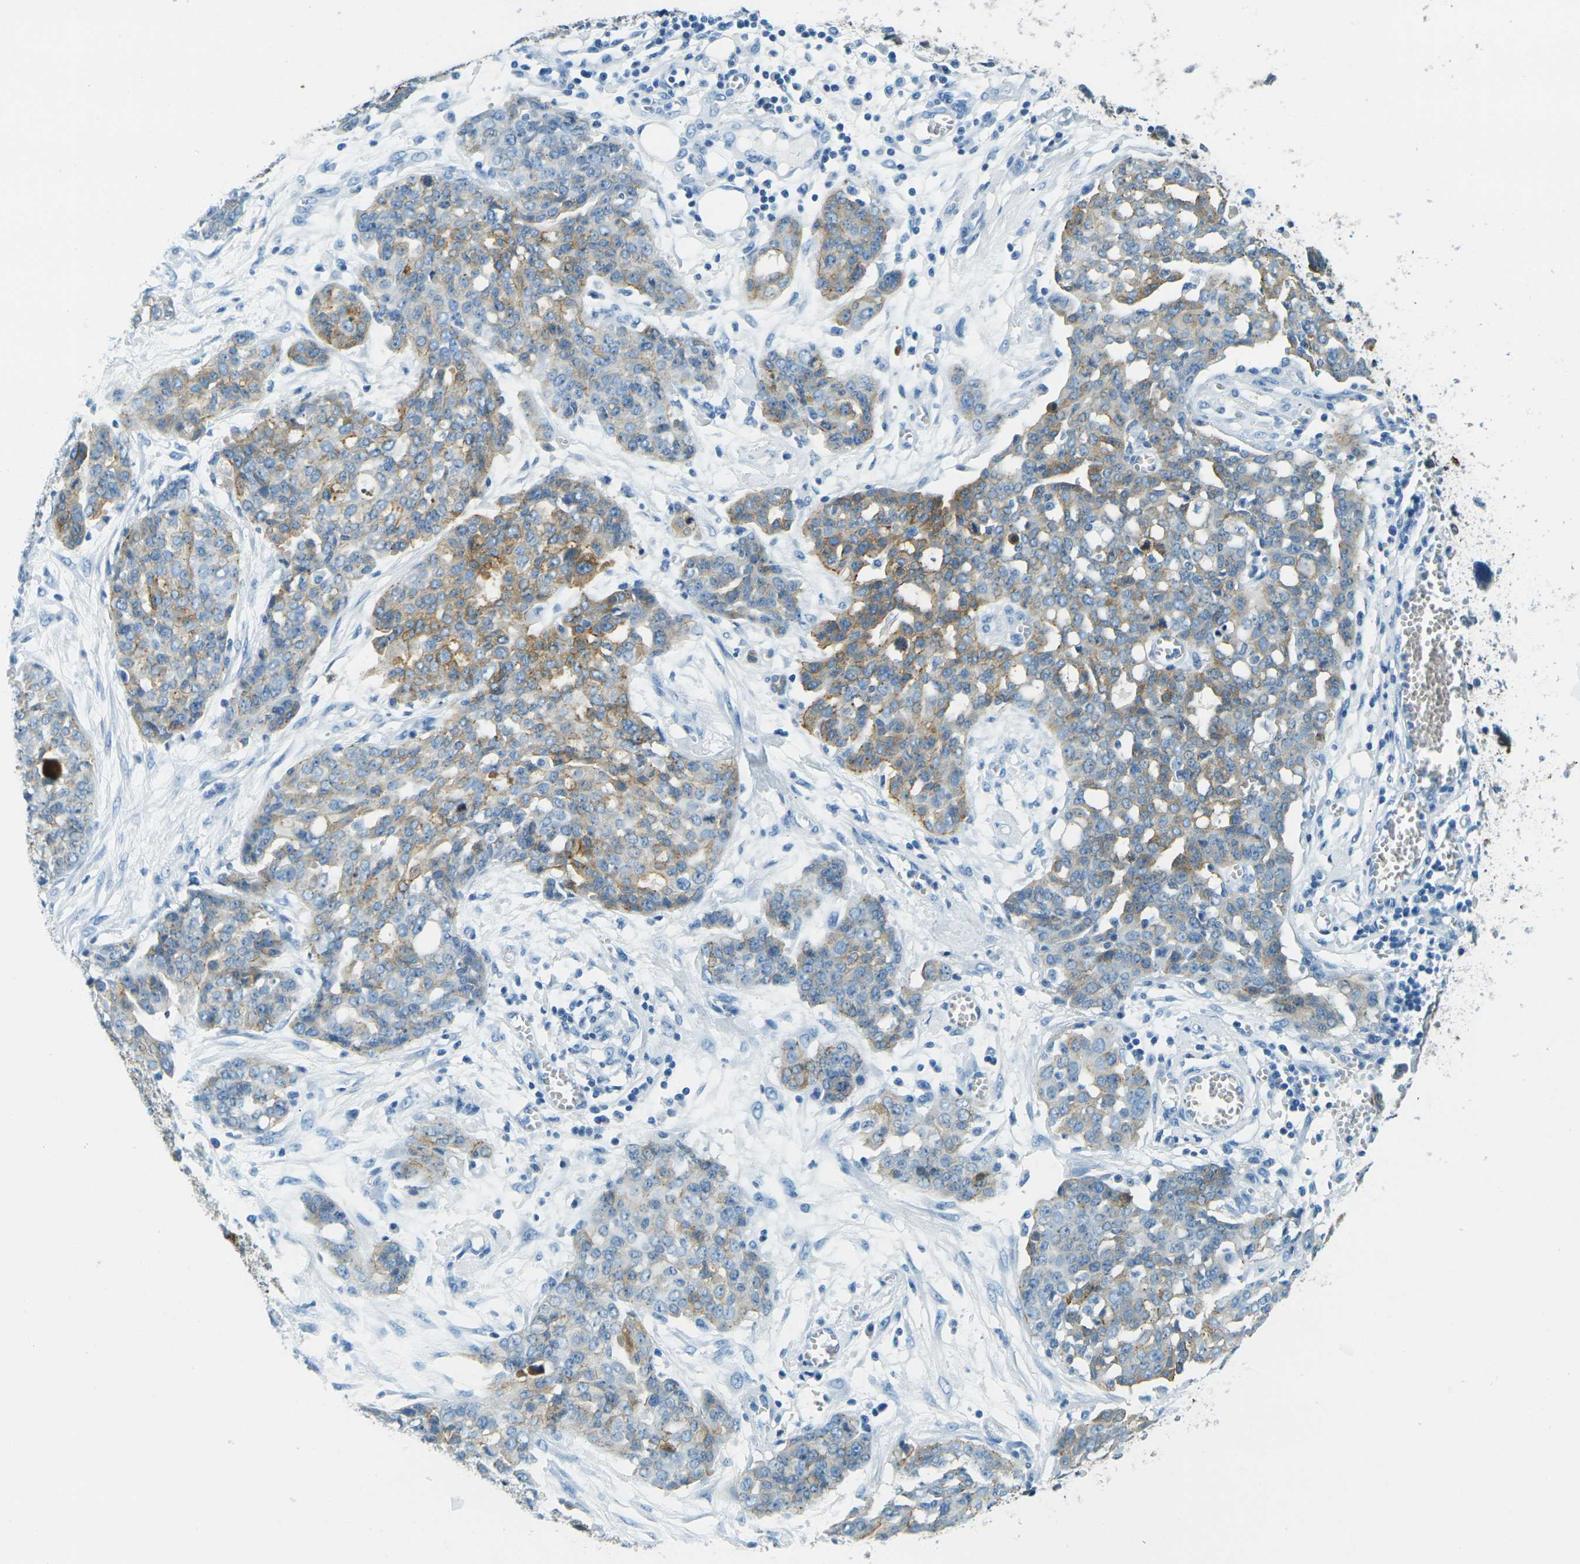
{"staining": {"intensity": "moderate", "quantity": "25%-75%", "location": "cytoplasmic/membranous"}, "tissue": "ovarian cancer", "cell_type": "Tumor cells", "image_type": "cancer", "snomed": [{"axis": "morphology", "description": "Cystadenocarcinoma, serous, NOS"}, {"axis": "topography", "description": "Soft tissue"}, {"axis": "topography", "description": "Ovary"}], "caption": "Protein expression analysis of human ovarian cancer reveals moderate cytoplasmic/membranous positivity in about 25%-75% of tumor cells.", "gene": "OCLN", "patient": {"sex": "female", "age": 57}}